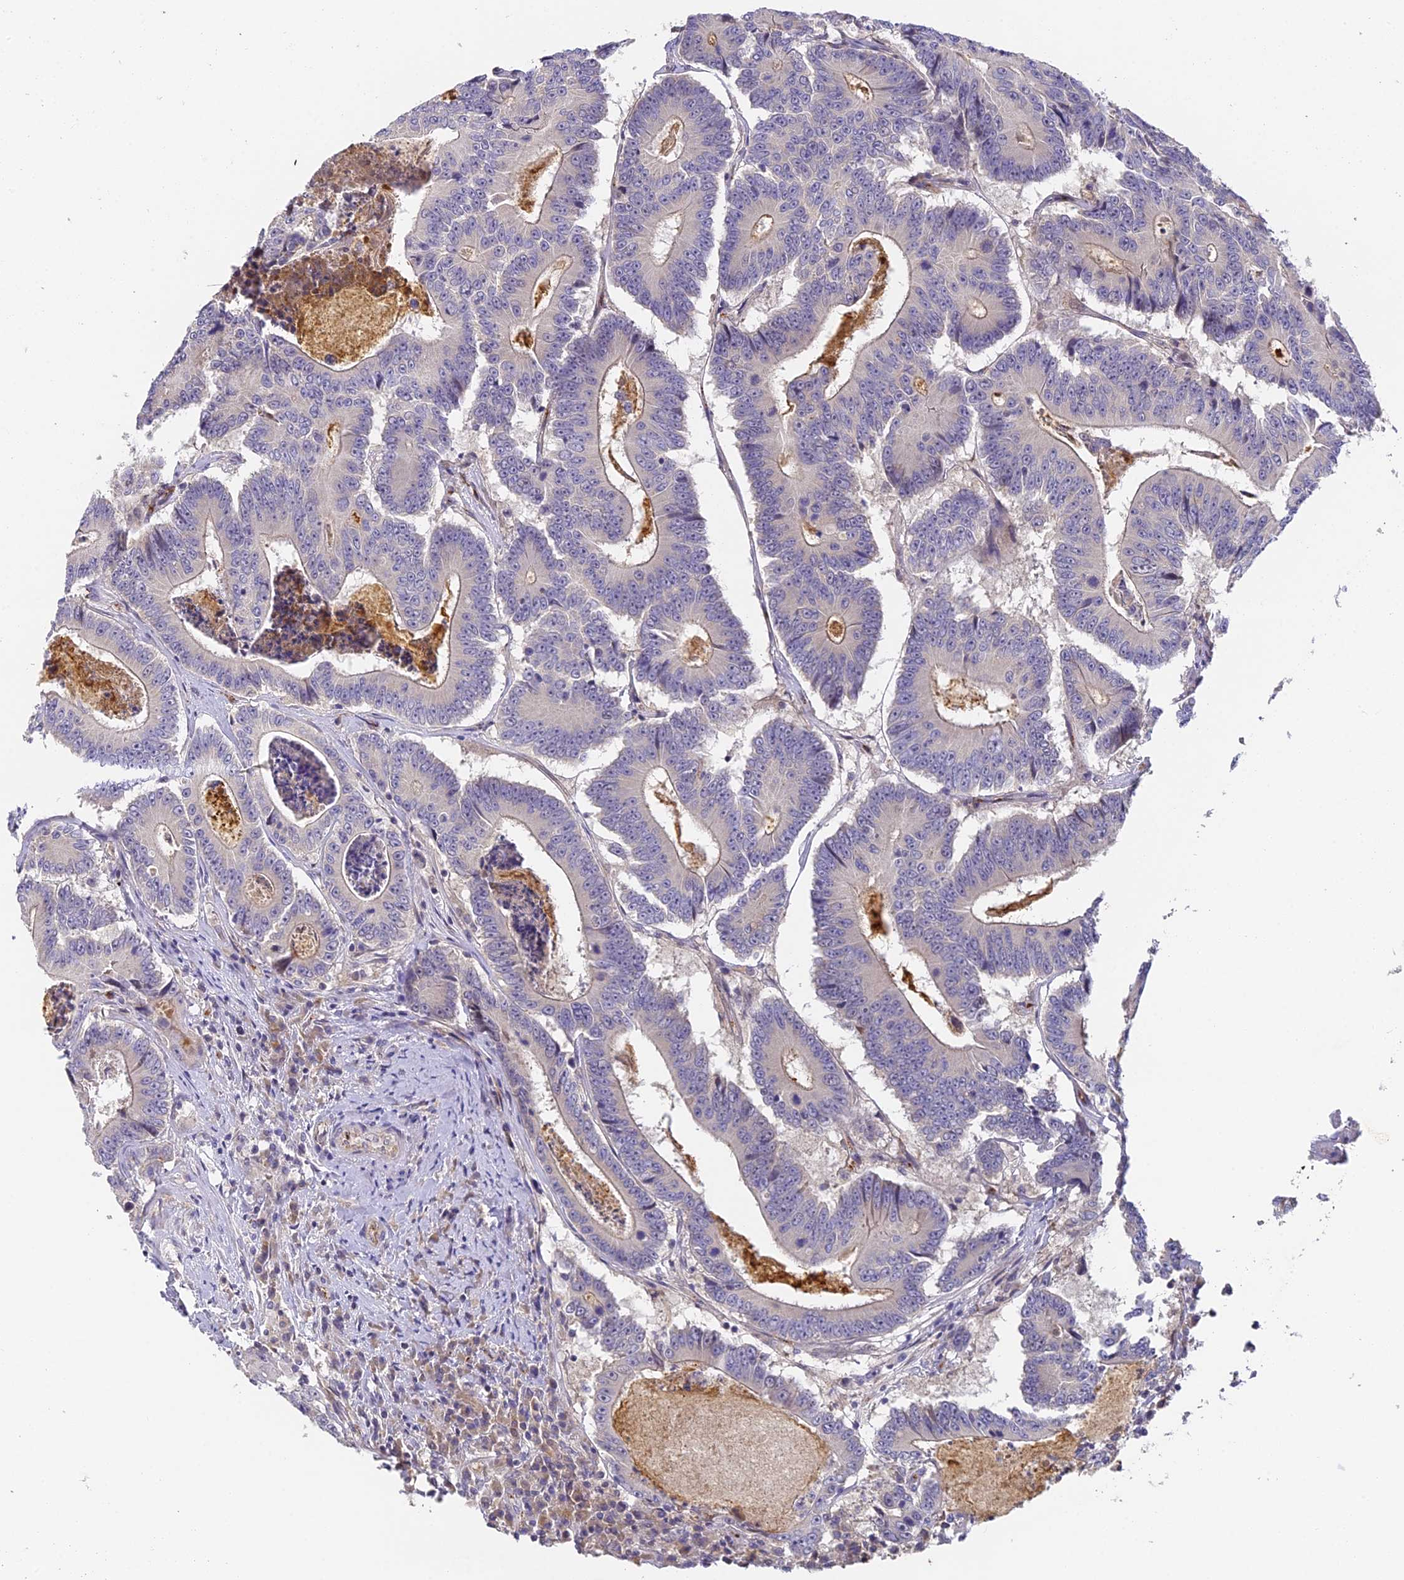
{"staining": {"intensity": "negative", "quantity": "none", "location": "none"}, "tissue": "colorectal cancer", "cell_type": "Tumor cells", "image_type": "cancer", "snomed": [{"axis": "morphology", "description": "Adenocarcinoma, NOS"}, {"axis": "topography", "description": "Colon"}], "caption": "An image of adenocarcinoma (colorectal) stained for a protein reveals no brown staining in tumor cells. Nuclei are stained in blue.", "gene": "DNAAF10", "patient": {"sex": "male", "age": 83}}